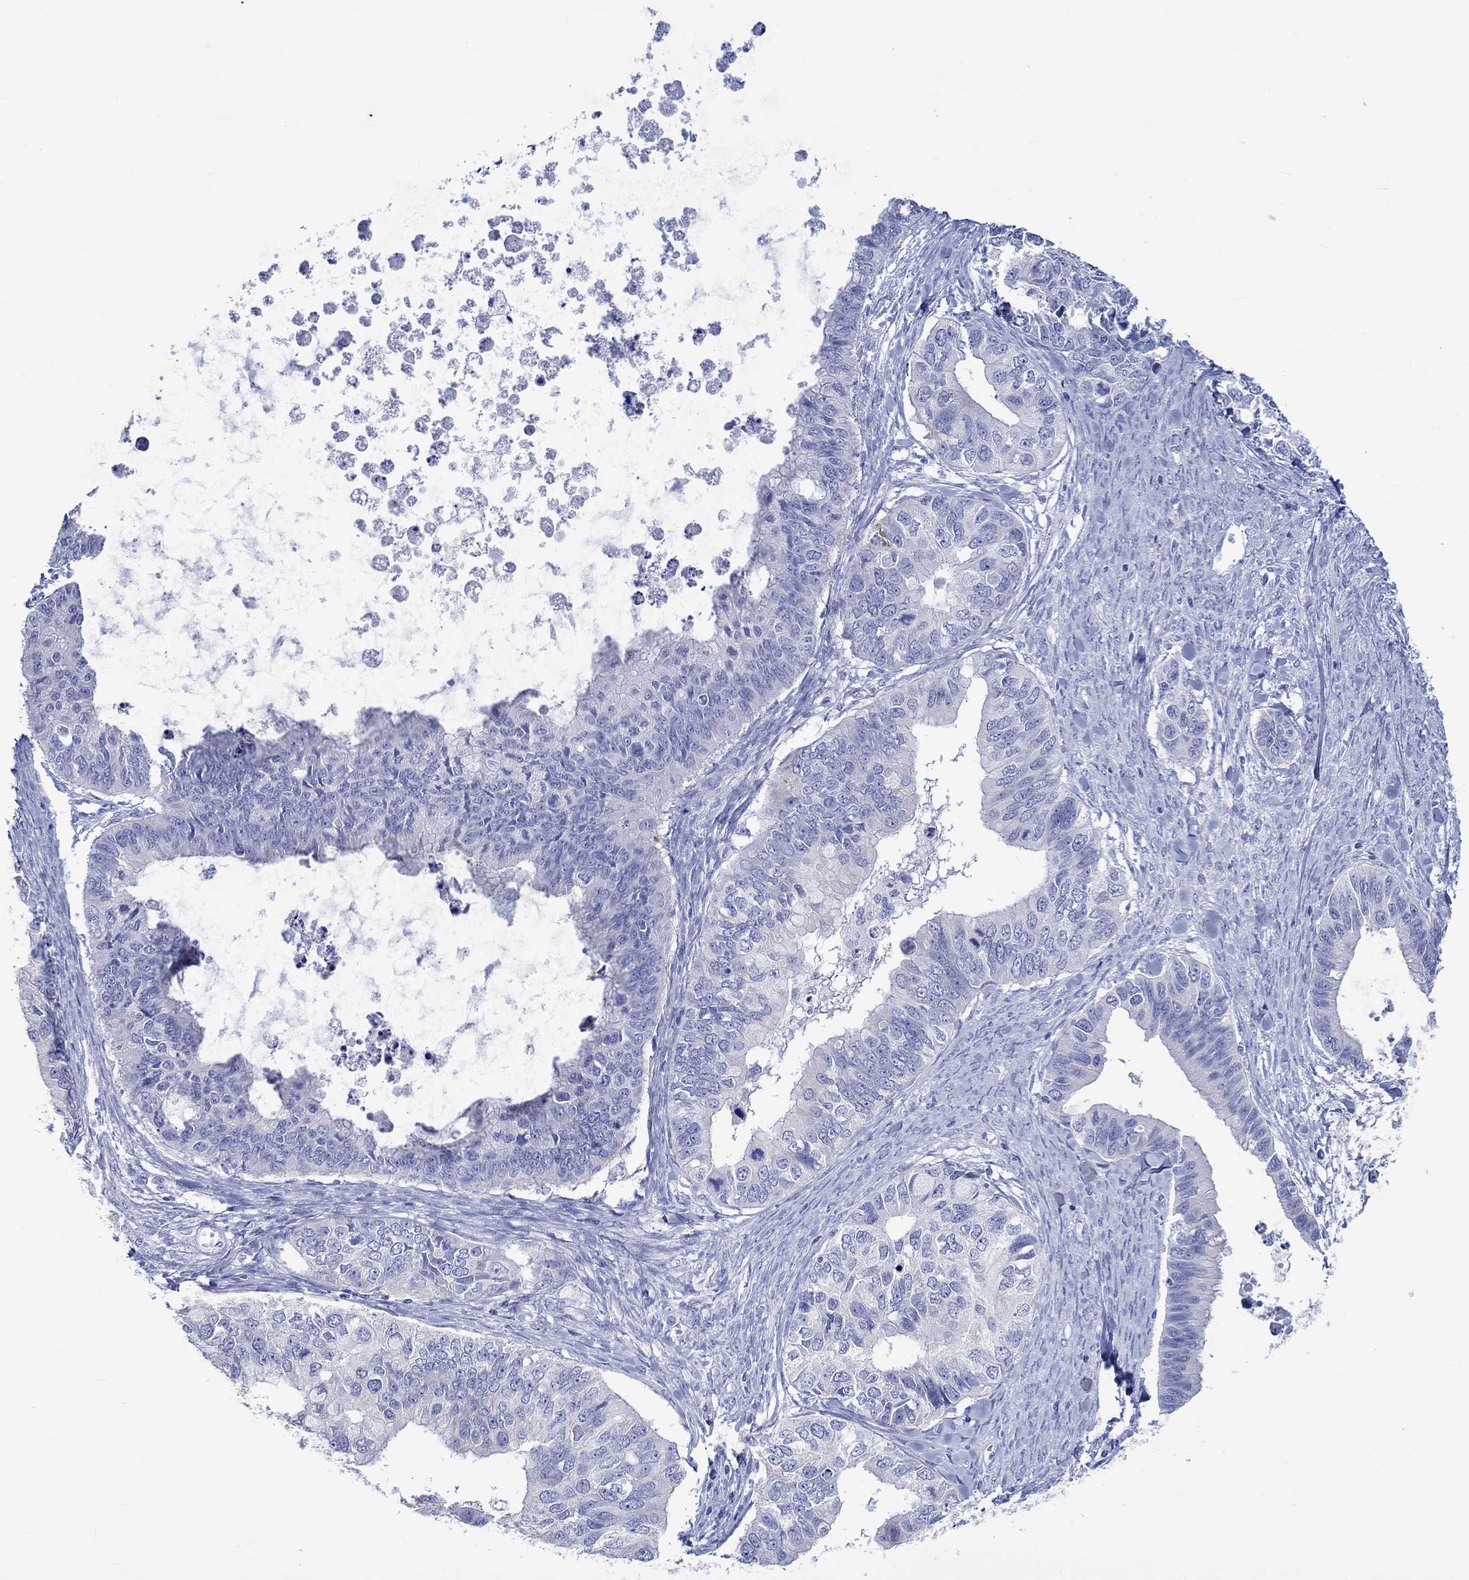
{"staining": {"intensity": "negative", "quantity": "none", "location": "none"}, "tissue": "ovarian cancer", "cell_type": "Tumor cells", "image_type": "cancer", "snomed": [{"axis": "morphology", "description": "Cystadenocarcinoma, mucinous, NOS"}, {"axis": "topography", "description": "Ovary"}], "caption": "Micrograph shows no significant protein expression in tumor cells of mucinous cystadenocarcinoma (ovarian).", "gene": "KLHL33", "patient": {"sex": "female", "age": 76}}